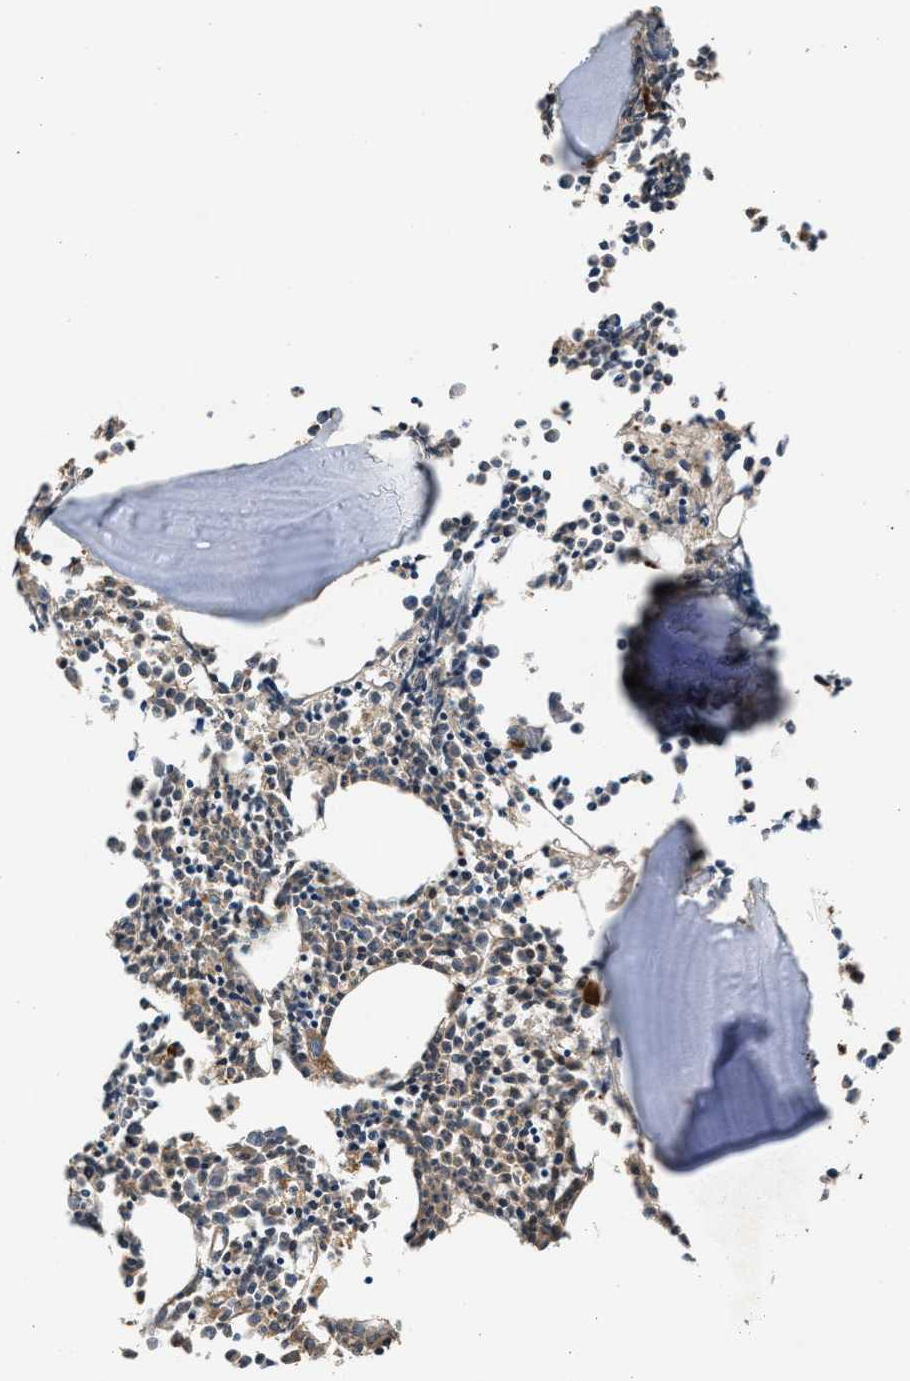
{"staining": {"intensity": "moderate", "quantity": "25%-75%", "location": "cytoplasmic/membranous"}, "tissue": "bone marrow", "cell_type": "Hematopoietic cells", "image_type": "normal", "snomed": [{"axis": "morphology", "description": "Normal tissue, NOS"}, {"axis": "morphology", "description": "Inflammation, NOS"}, {"axis": "topography", "description": "Bone marrow"}], "caption": "A micrograph showing moderate cytoplasmic/membranous staining in about 25%-75% of hematopoietic cells in benign bone marrow, as visualized by brown immunohistochemical staining.", "gene": "ARHGDIA", "patient": {"sex": "female", "age": 53}}